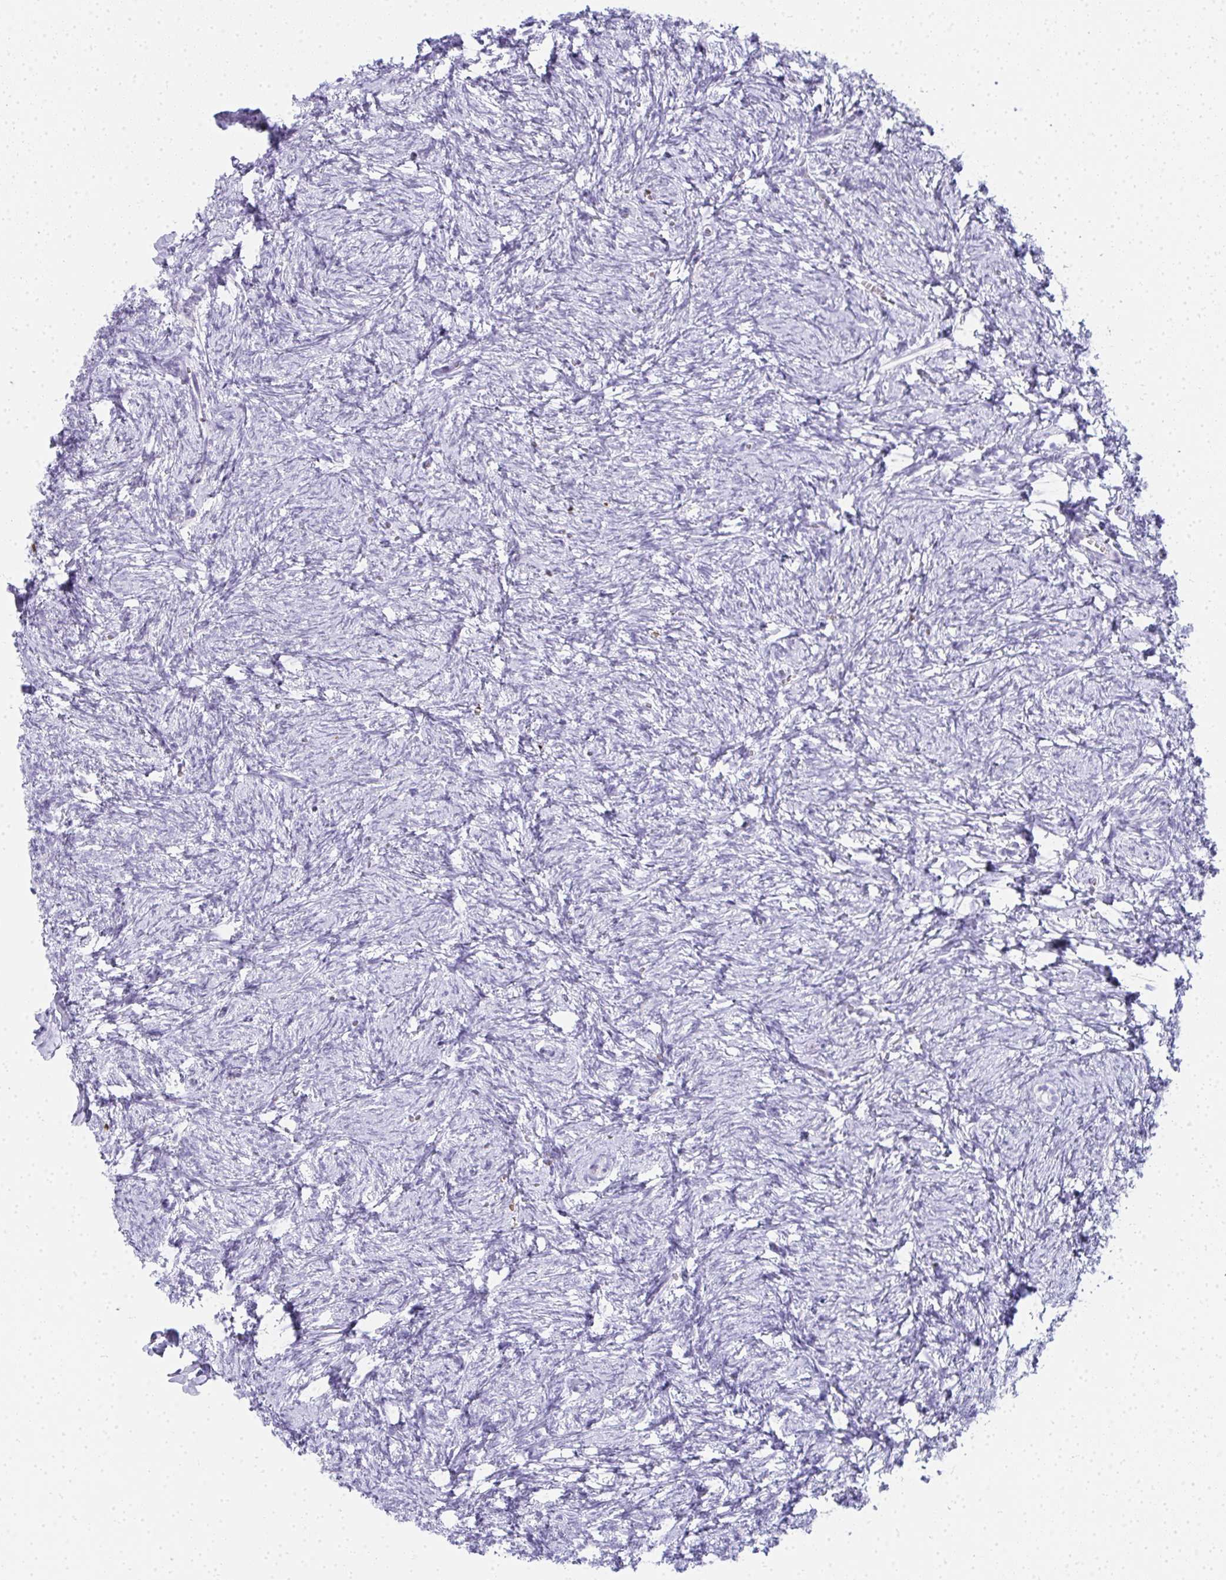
{"staining": {"intensity": "negative", "quantity": "none", "location": "none"}, "tissue": "ovary", "cell_type": "Follicle cells", "image_type": "normal", "snomed": [{"axis": "morphology", "description": "Normal tissue, NOS"}, {"axis": "topography", "description": "Ovary"}], "caption": "DAB (3,3'-diaminobenzidine) immunohistochemical staining of unremarkable ovary reveals no significant expression in follicle cells.", "gene": "ZSWIM3", "patient": {"sex": "female", "age": 41}}